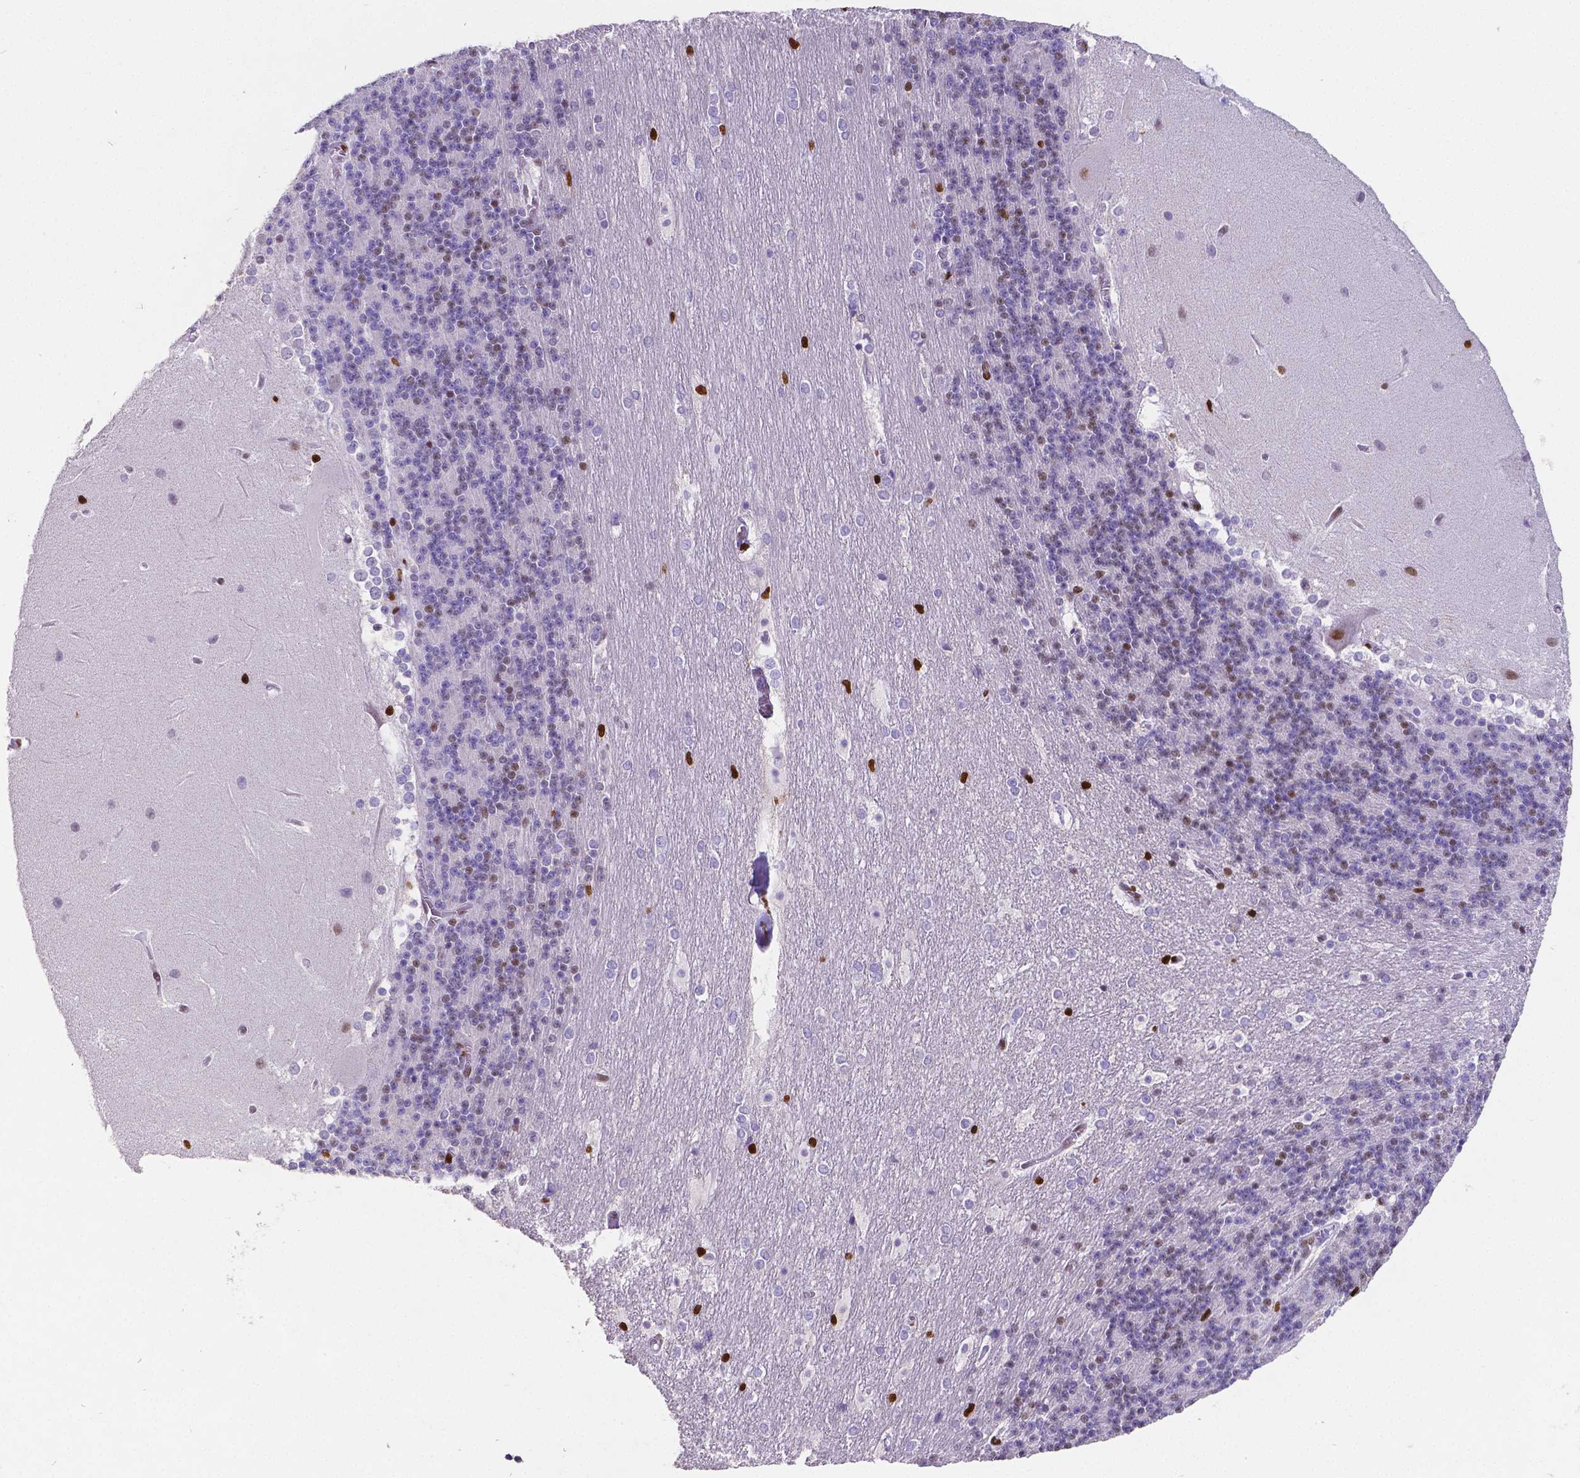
{"staining": {"intensity": "moderate", "quantity": "25%-75%", "location": "nuclear"}, "tissue": "cerebellum", "cell_type": "Cells in granular layer", "image_type": "normal", "snomed": [{"axis": "morphology", "description": "Normal tissue, NOS"}, {"axis": "topography", "description": "Cerebellum"}], "caption": "About 25%-75% of cells in granular layer in unremarkable cerebellum exhibit moderate nuclear protein expression as visualized by brown immunohistochemical staining.", "gene": "MEF2C", "patient": {"sex": "female", "age": 19}}